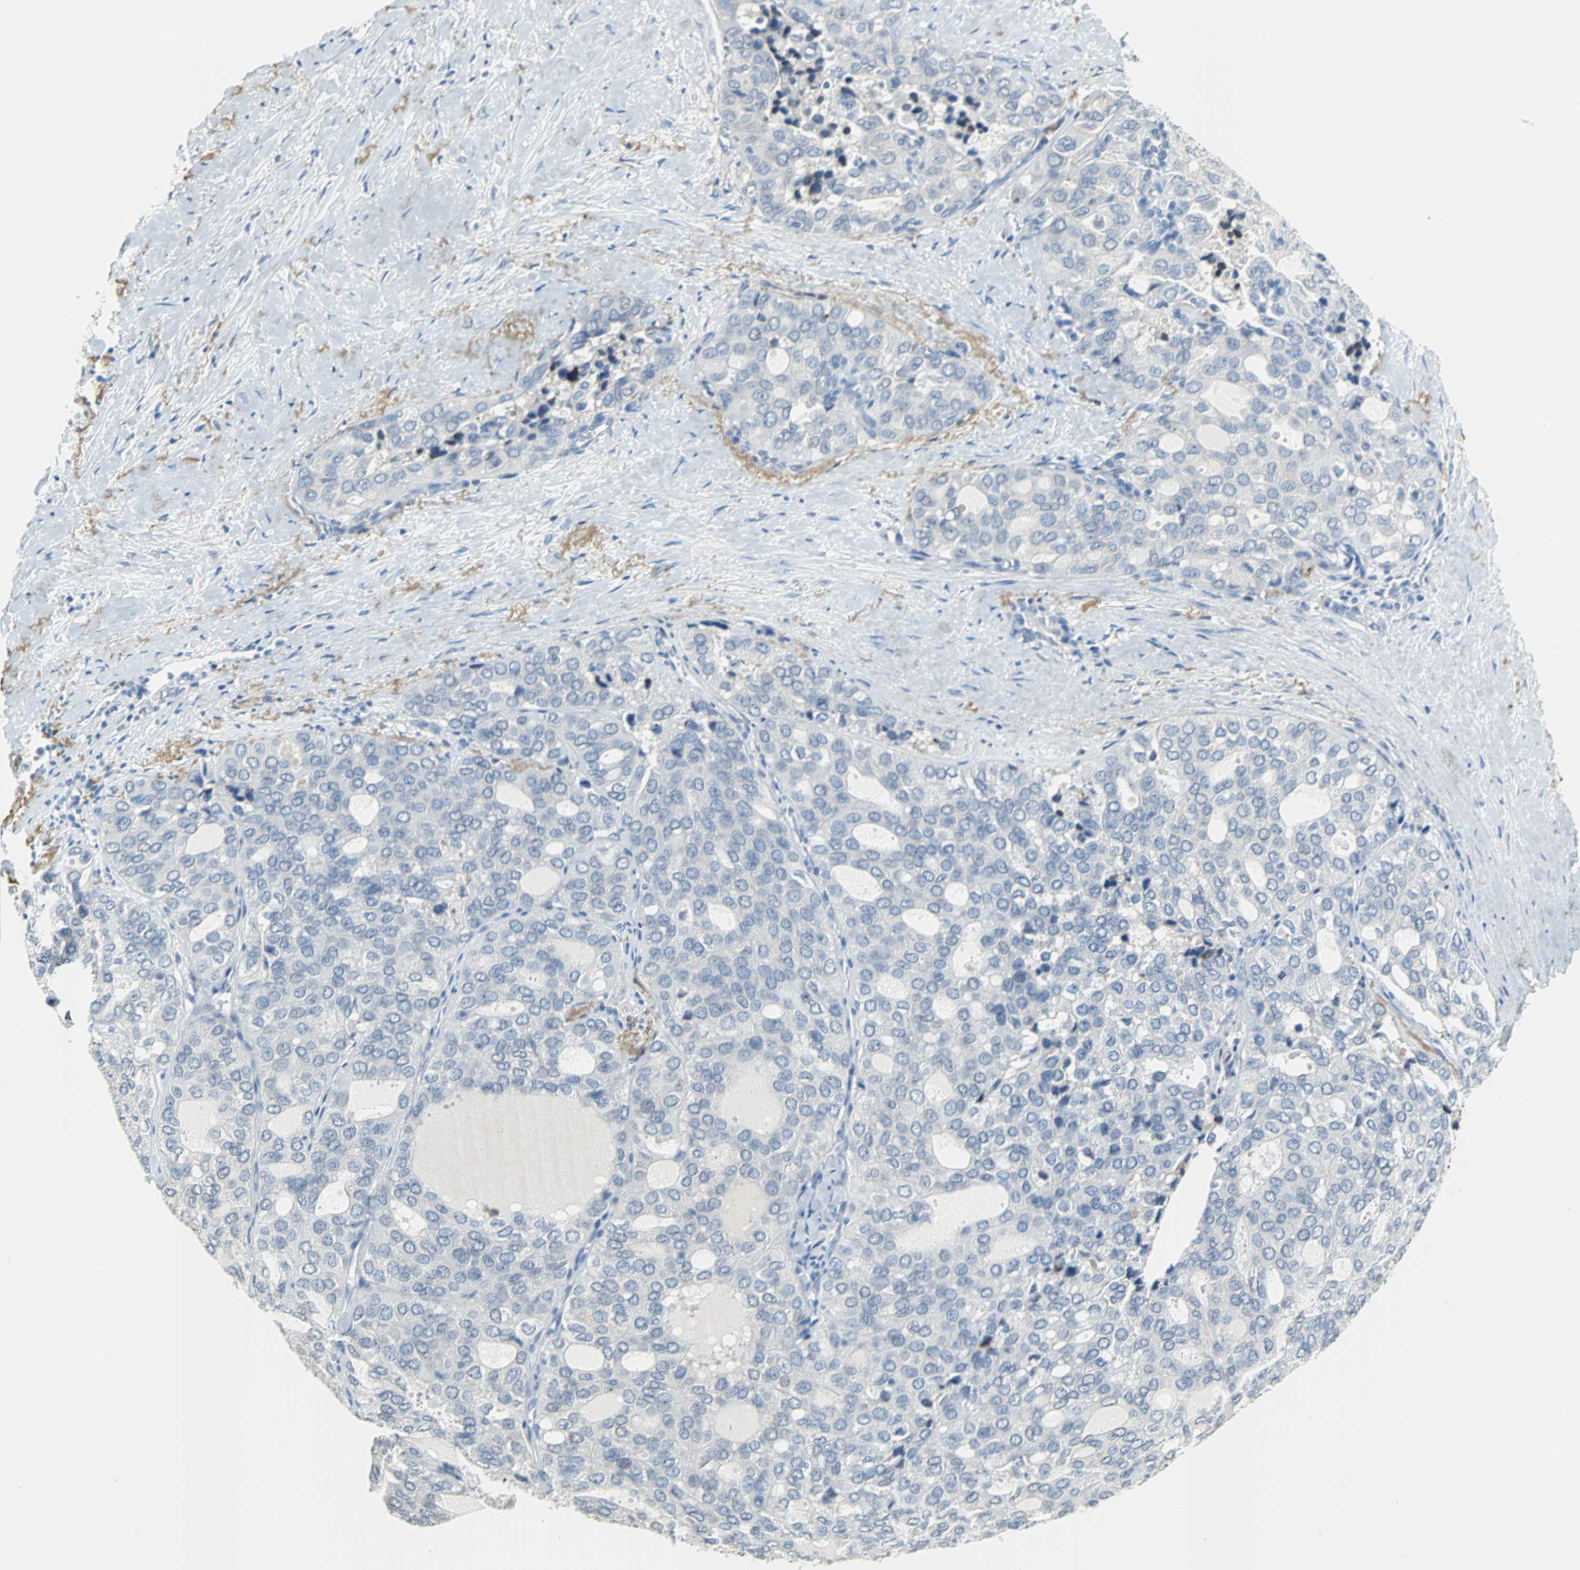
{"staining": {"intensity": "negative", "quantity": "none", "location": "none"}, "tissue": "thyroid cancer", "cell_type": "Tumor cells", "image_type": "cancer", "snomed": [{"axis": "morphology", "description": "Follicular adenoma carcinoma, NOS"}, {"axis": "topography", "description": "Thyroid gland"}], "caption": "The immunohistochemistry (IHC) image has no significant staining in tumor cells of follicular adenoma carcinoma (thyroid) tissue.", "gene": "MUC7", "patient": {"sex": "male", "age": 75}}